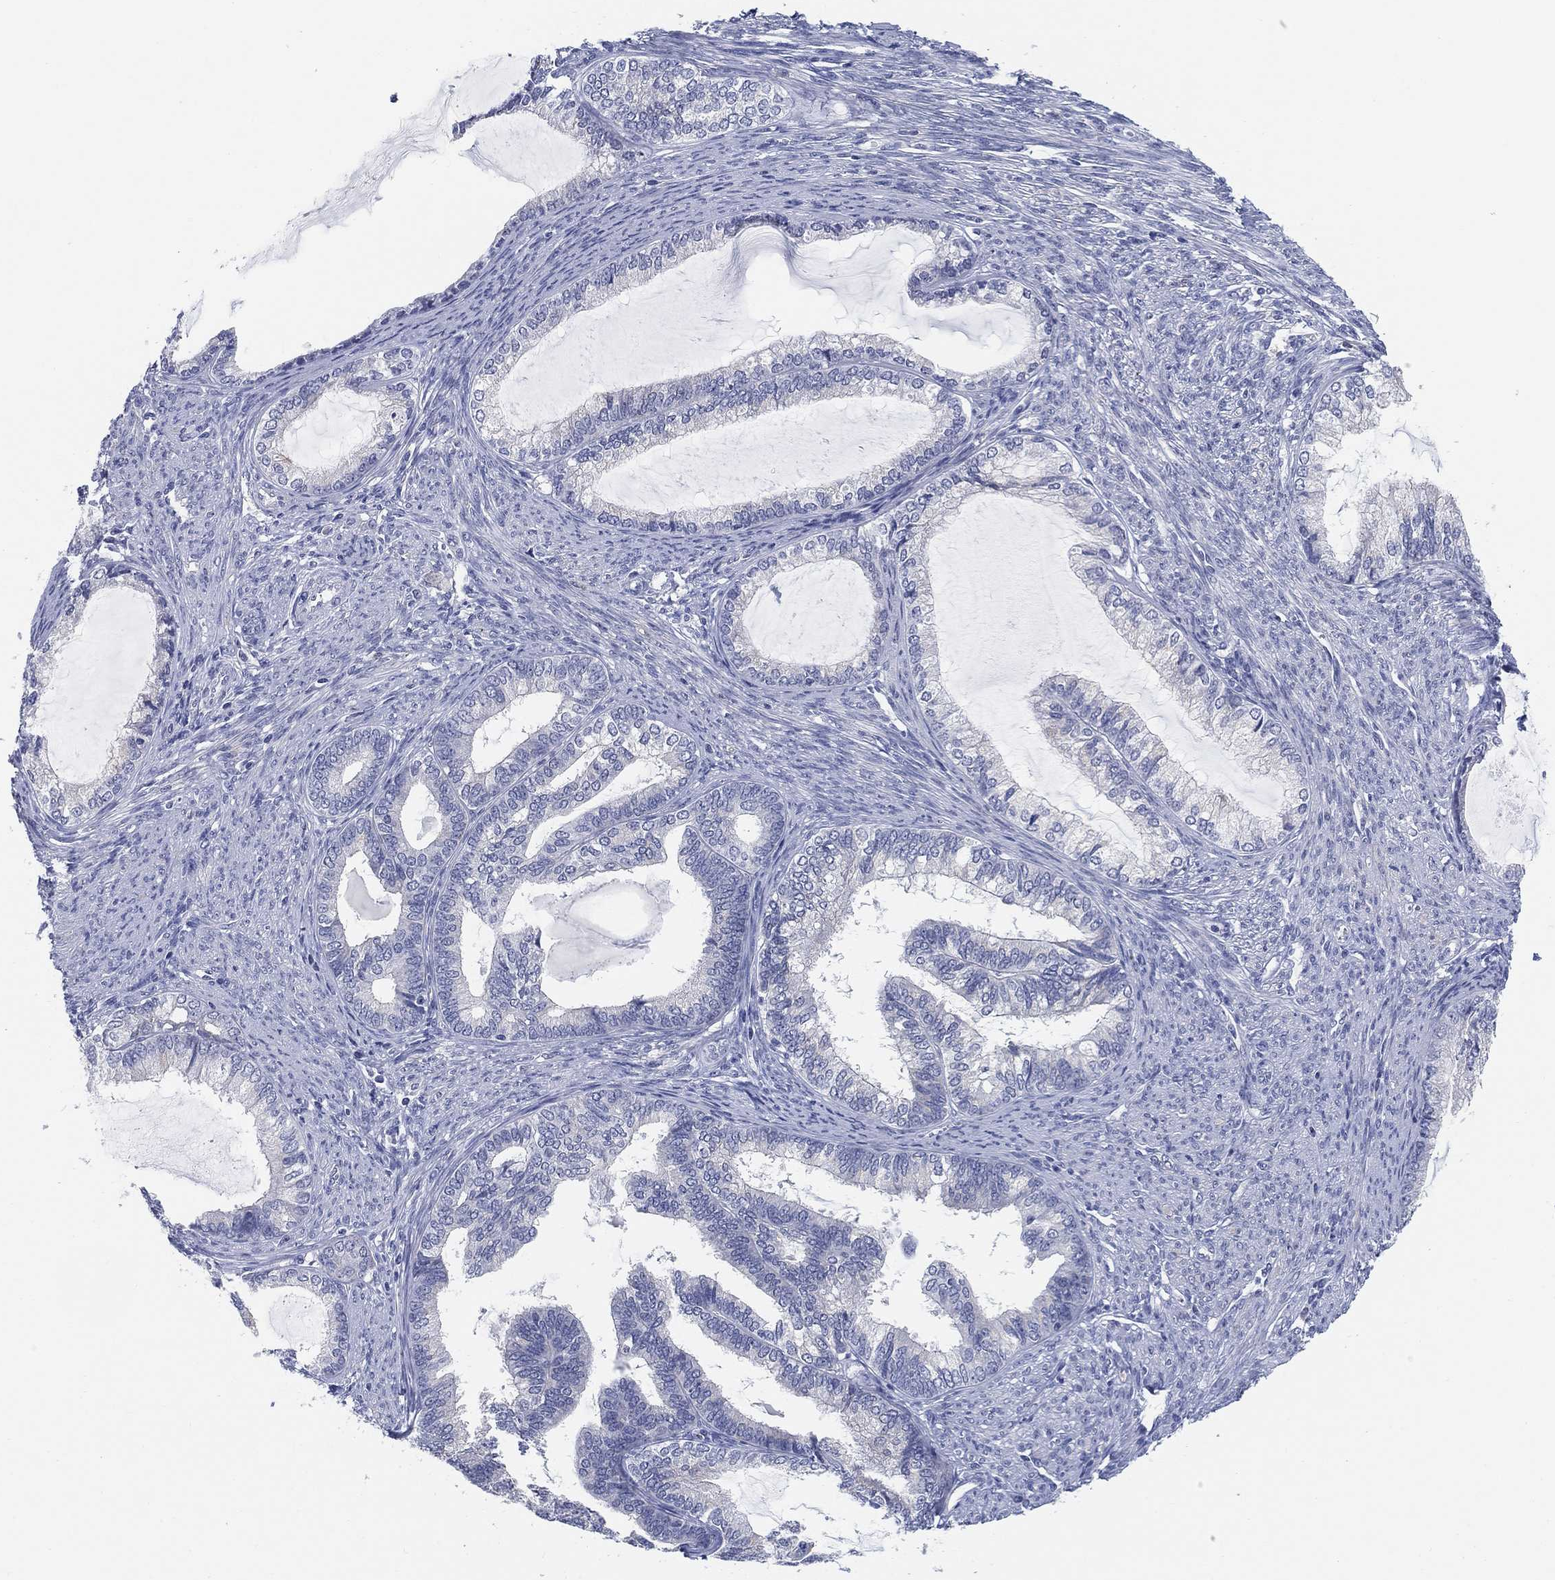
{"staining": {"intensity": "negative", "quantity": "none", "location": "none"}, "tissue": "endometrial cancer", "cell_type": "Tumor cells", "image_type": "cancer", "snomed": [{"axis": "morphology", "description": "Adenocarcinoma, NOS"}, {"axis": "topography", "description": "Endometrium"}], "caption": "IHC of adenocarcinoma (endometrial) displays no staining in tumor cells.", "gene": "CLUL1", "patient": {"sex": "female", "age": 86}}